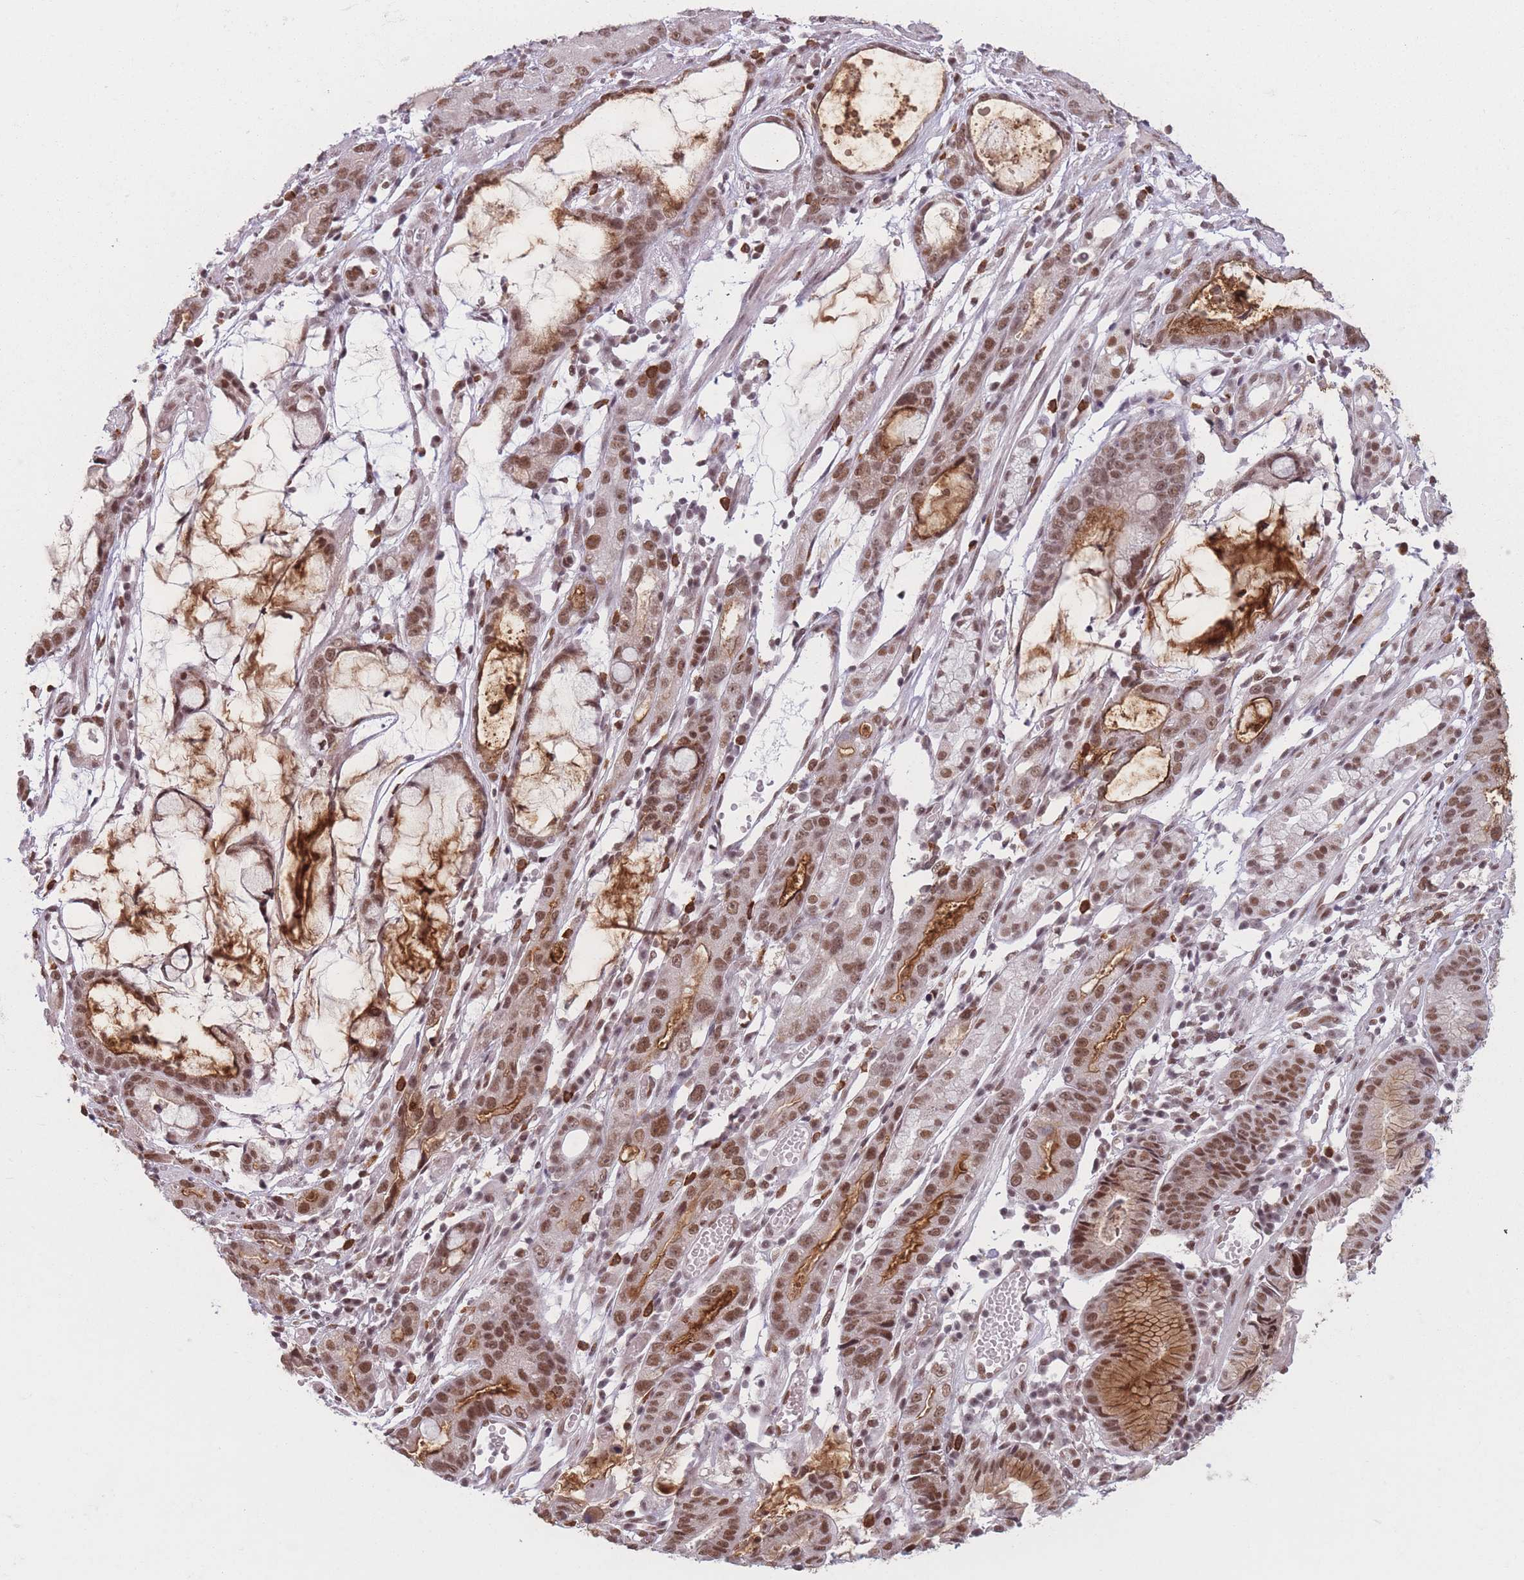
{"staining": {"intensity": "strong", "quantity": ">75%", "location": "nuclear"}, "tissue": "stomach cancer", "cell_type": "Tumor cells", "image_type": "cancer", "snomed": [{"axis": "morphology", "description": "Adenocarcinoma, NOS"}, {"axis": "topography", "description": "Stomach"}], "caption": "Strong nuclear positivity is appreciated in approximately >75% of tumor cells in stomach cancer (adenocarcinoma). (brown staining indicates protein expression, while blue staining denotes nuclei).", "gene": "SUPT6H", "patient": {"sex": "male", "age": 55}}